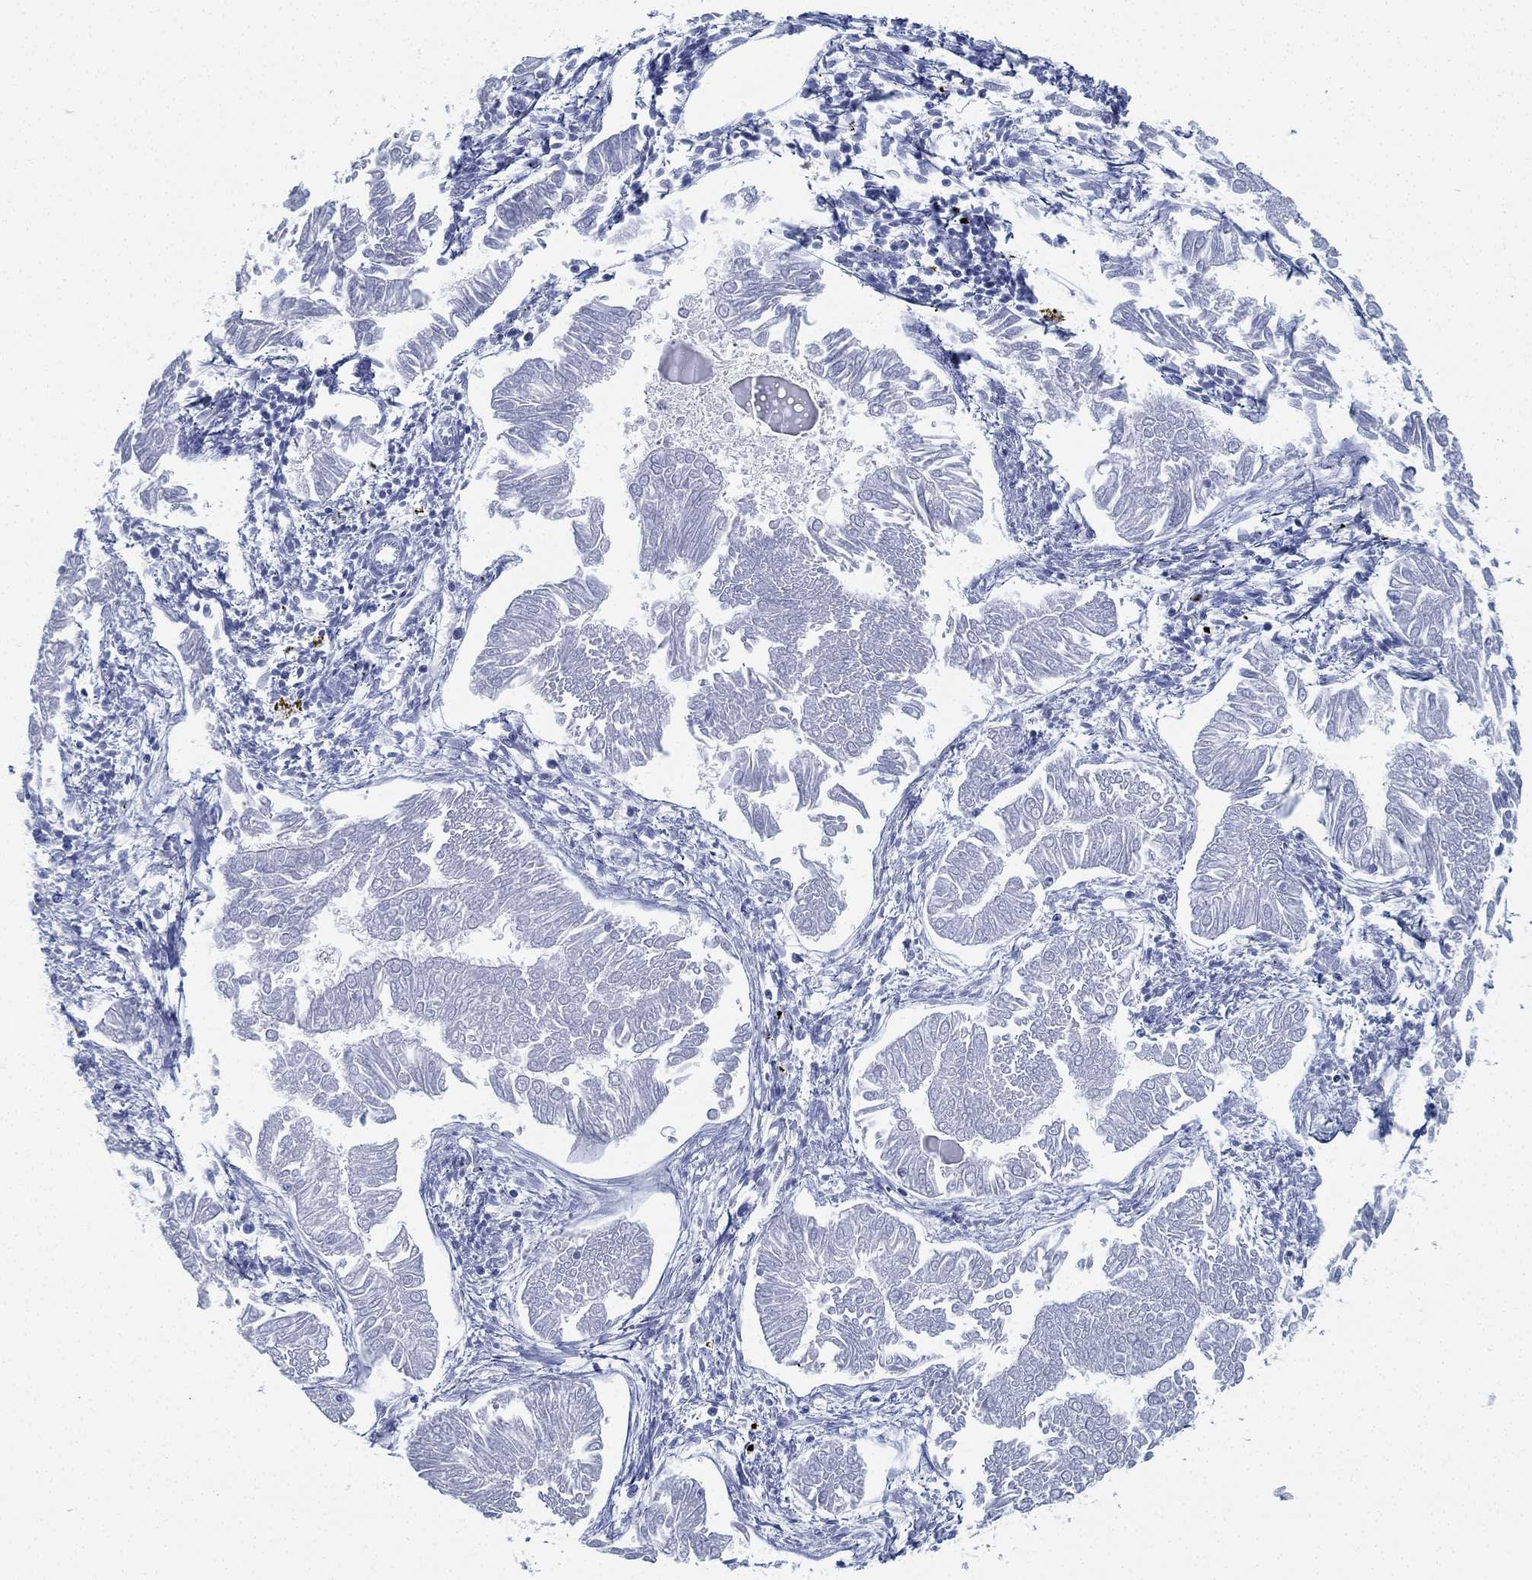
{"staining": {"intensity": "negative", "quantity": "none", "location": "none"}, "tissue": "endometrial cancer", "cell_type": "Tumor cells", "image_type": "cancer", "snomed": [{"axis": "morphology", "description": "Adenocarcinoma, NOS"}, {"axis": "topography", "description": "Endometrium"}], "caption": "Tumor cells show no significant positivity in endometrial adenocarcinoma. Brightfield microscopy of immunohistochemistry stained with DAB (brown) and hematoxylin (blue), captured at high magnification.", "gene": "DEFB121", "patient": {"sex": "female", "age": 53}}